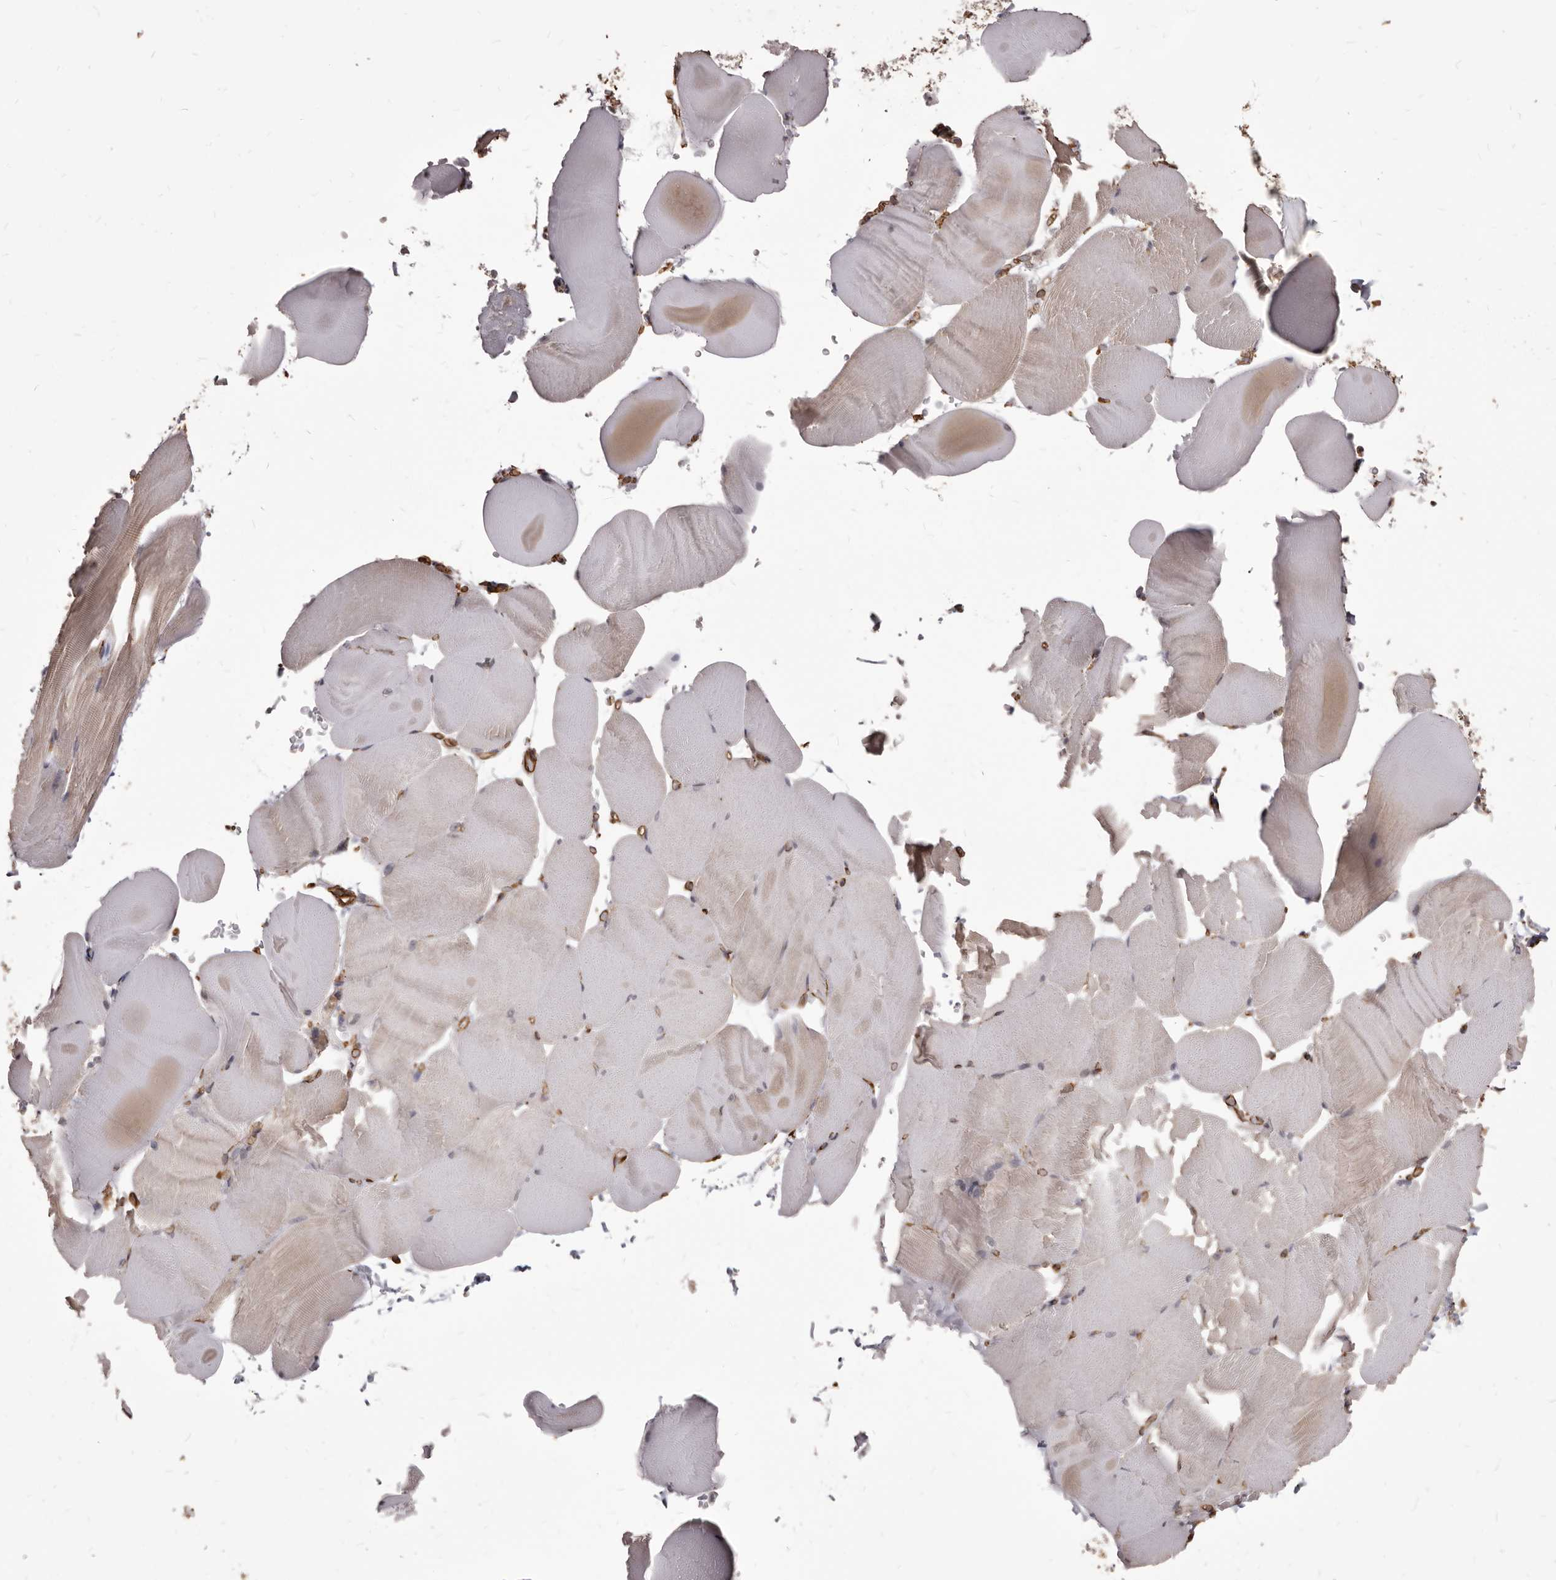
{"staining": {"intensity": "weak", "quantity": "<25%", "location": "cytoplasmic/membranous"}, "tissue": "skeletal muscle", "cell_type": "Myocytes", "image_type": "normal", "snomed": [{"axis": "morphology", "description": "Normal tissue, NOS"}, {"axis": "topography", "description": "Skeletal muscle"}, {"axis": "topography", "description": "Parathyroid gland"}], "caption": "An immunohistochemistry image of unremarkable skeletal muscle is shown. There is no staining in myocytes of skeletal muscle. (DAB IHC, high magnification).", "gene": "MTURN", "patient": {"sex": "female", "age": 37}}